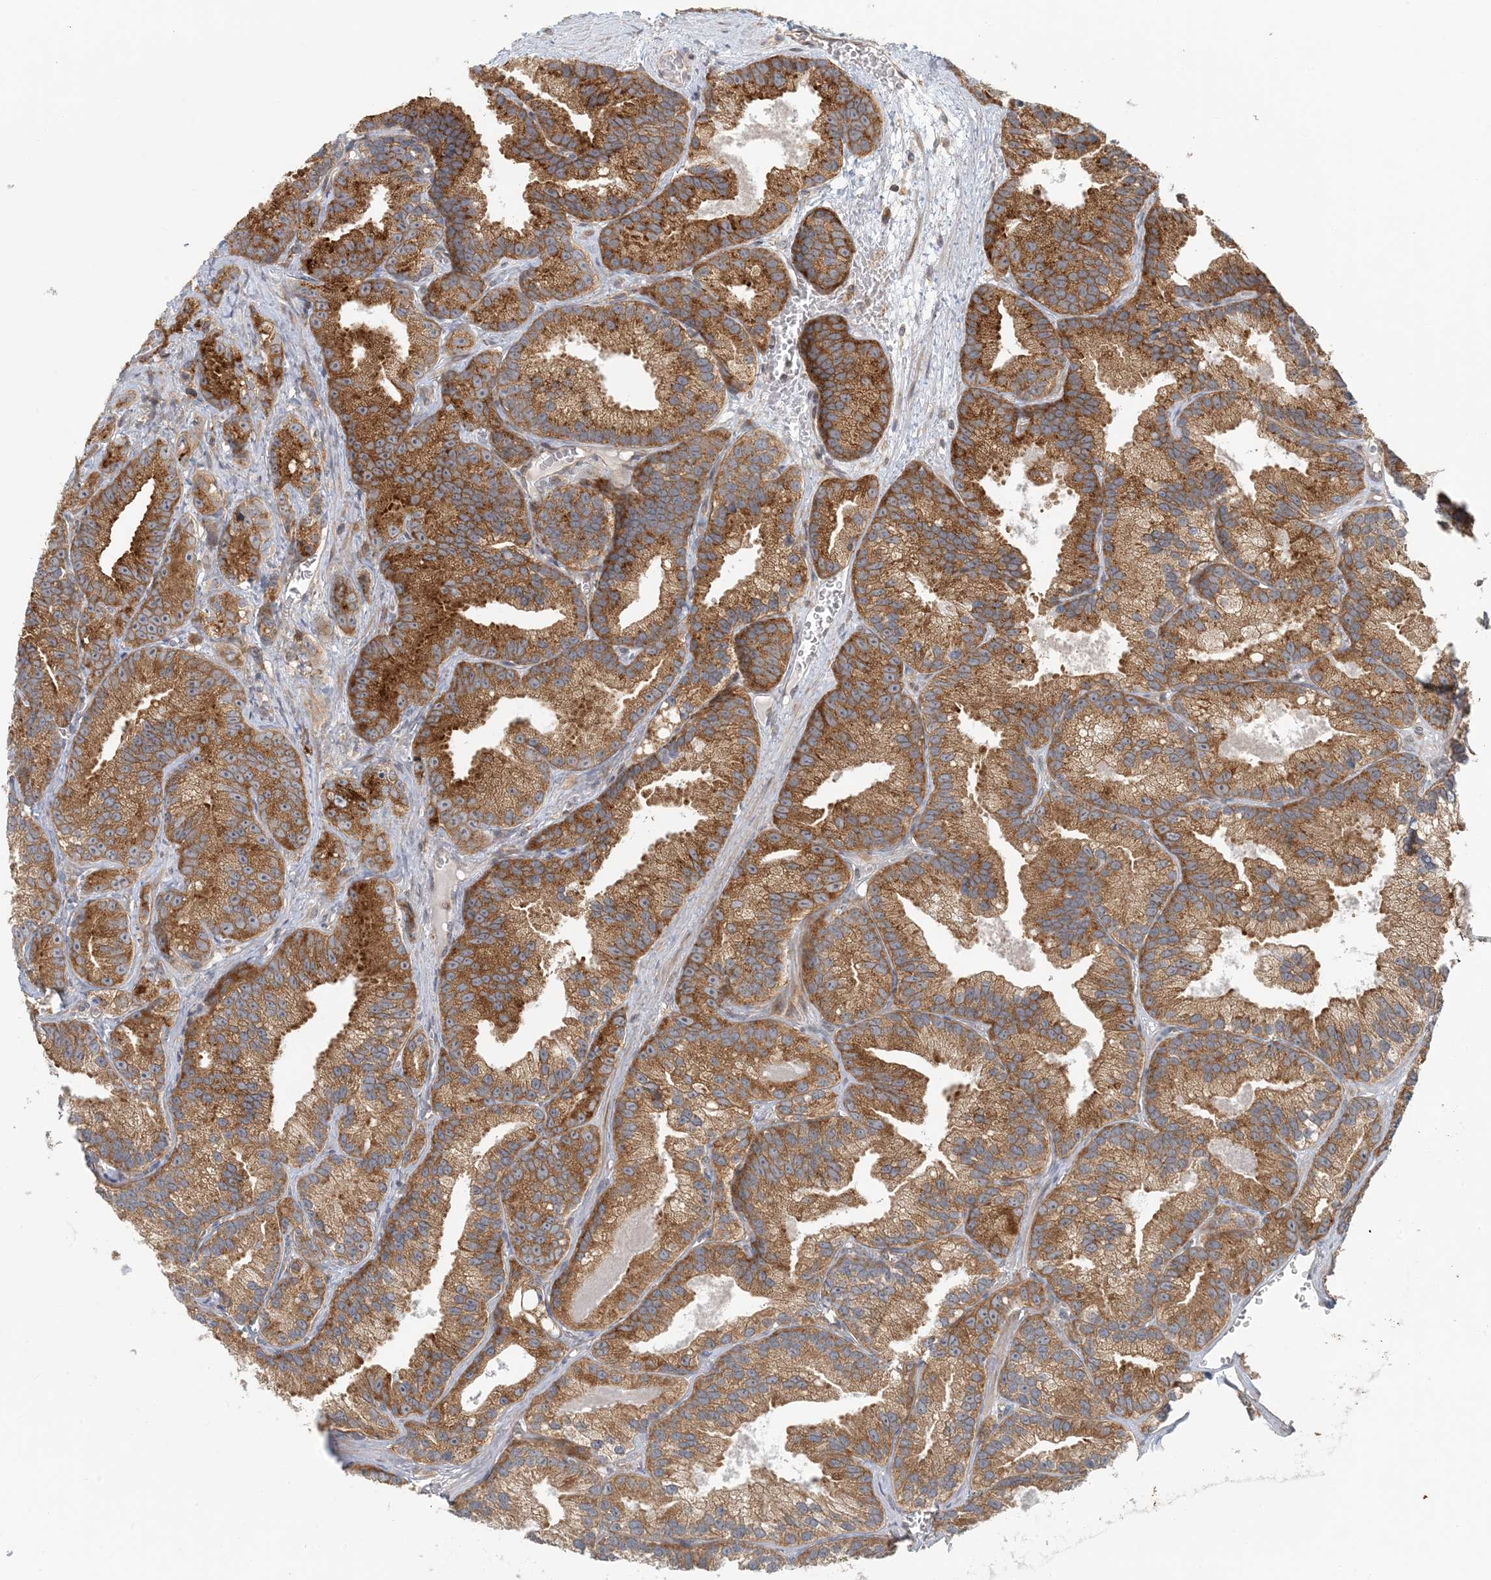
{"staining": {"intensity": "strong", "quantity": ">75%", "location": "cytoplasmic/membranous"}, "tissue": "prostate cancer", "cell_type": "Tumor cells", "image_type": "cancer", "snomed": [{"axis": "morphology", "description": "Adenocarcinoma, Low grade"}, {"axis": "topography", "description": "Prostate"}], "caption": "Tumor cells demonstrate high levels of strong cytoplasmic/membranous positivity in approximately >75% of cells in human prostate cancer (low-grade adenocarcinoma).", "gene": "ATP13A2", "patient": {"sex": "male", "age": 89}}